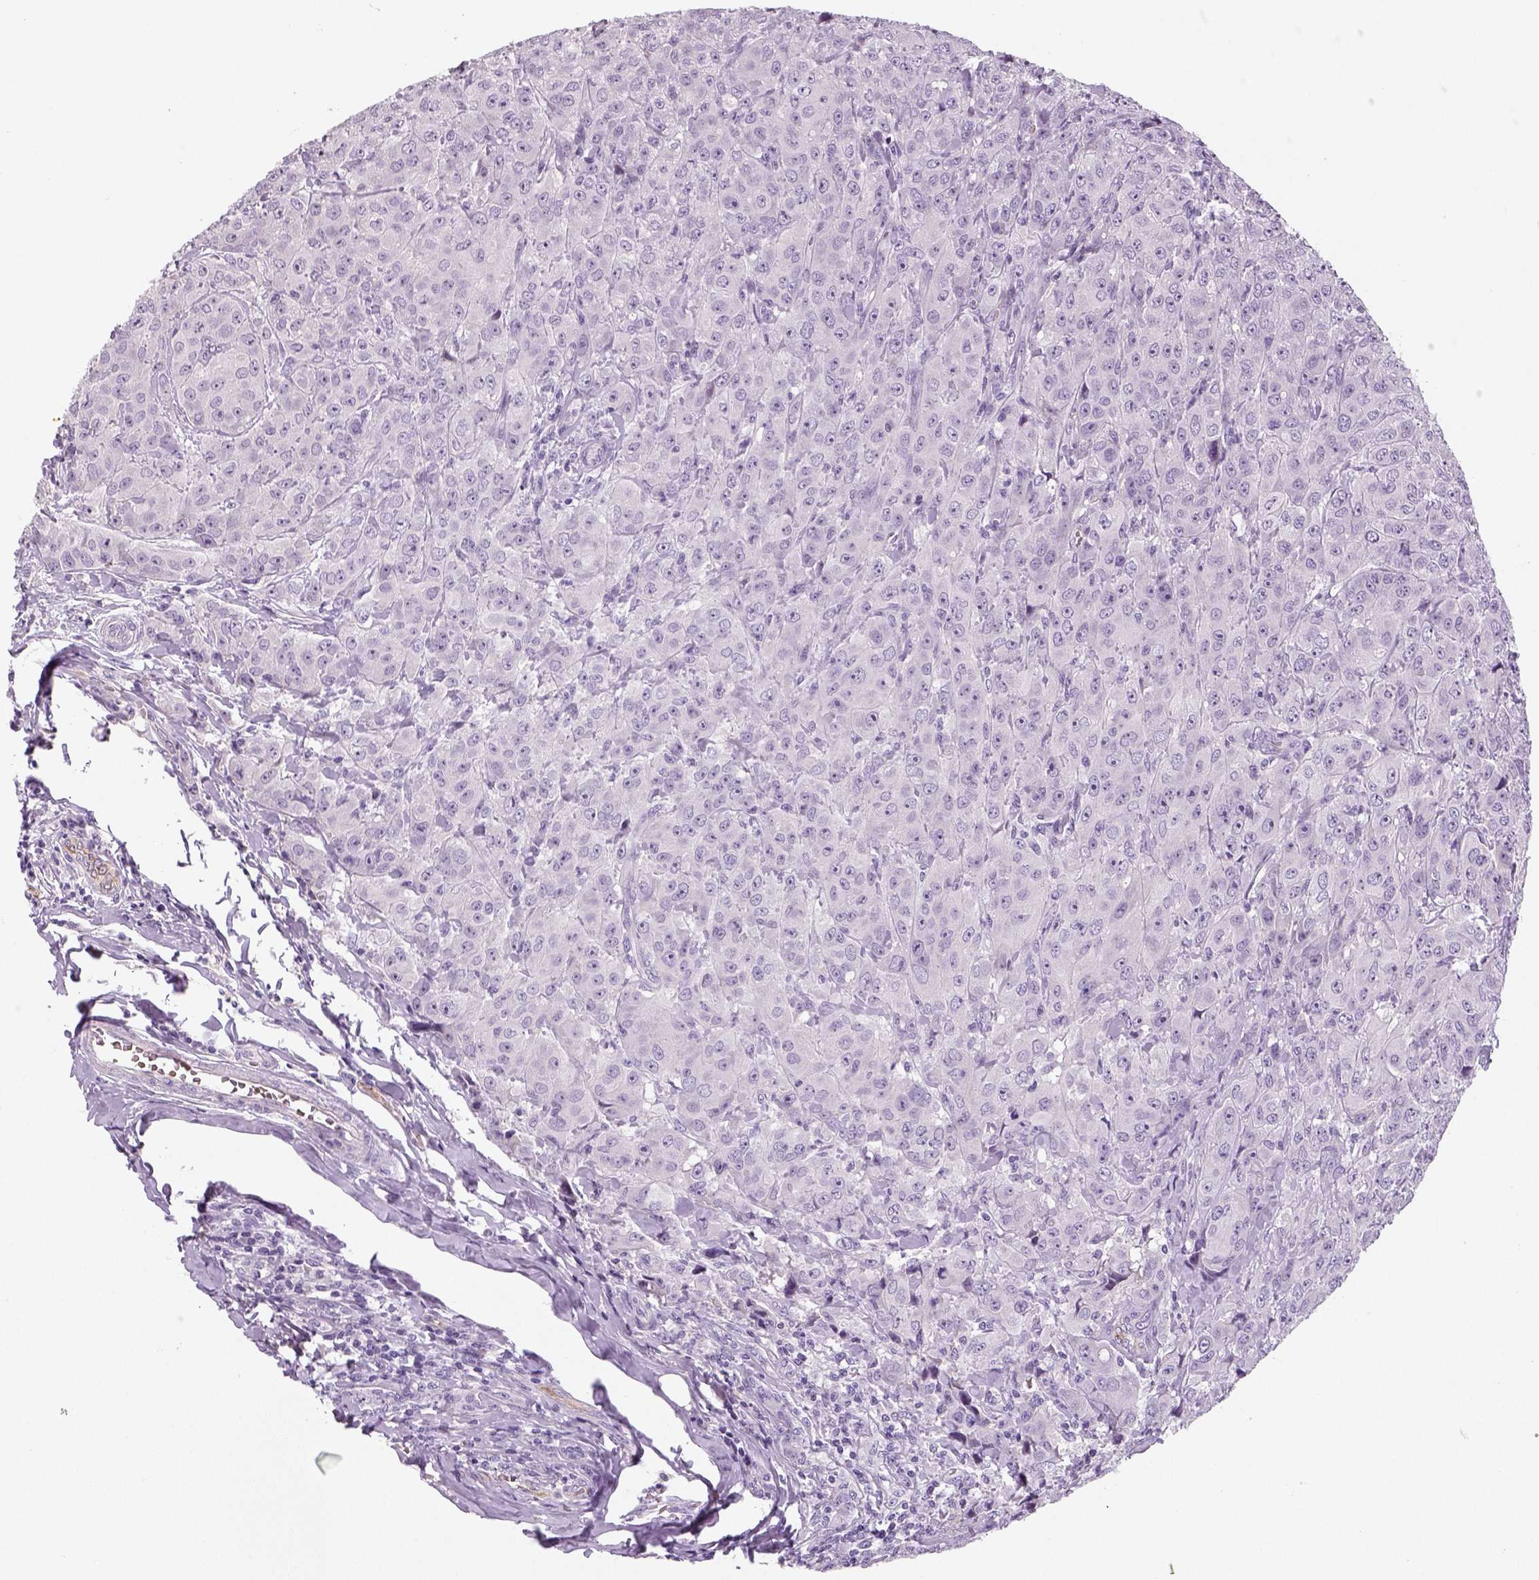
{"staining": {"intensity": "negative", "quantity": "none", "location": "none"}, "tissue": "breast cancer", "cell_type": "Tumor cells", "image_type": "cancer", "snomed": [{"axis": "morphology", "description": "Duct carcinoma"}, {"axis": "topography", "description": "Breast"}], "caption": "A high-resolution histopathology image shows immunohistochemistry staining of infiltrating ductal carcinoma (breast), which shows no significant expression in tumor cells.", "gene": "TSPAN7", "patient": {"sex": "female", "age": 43}}